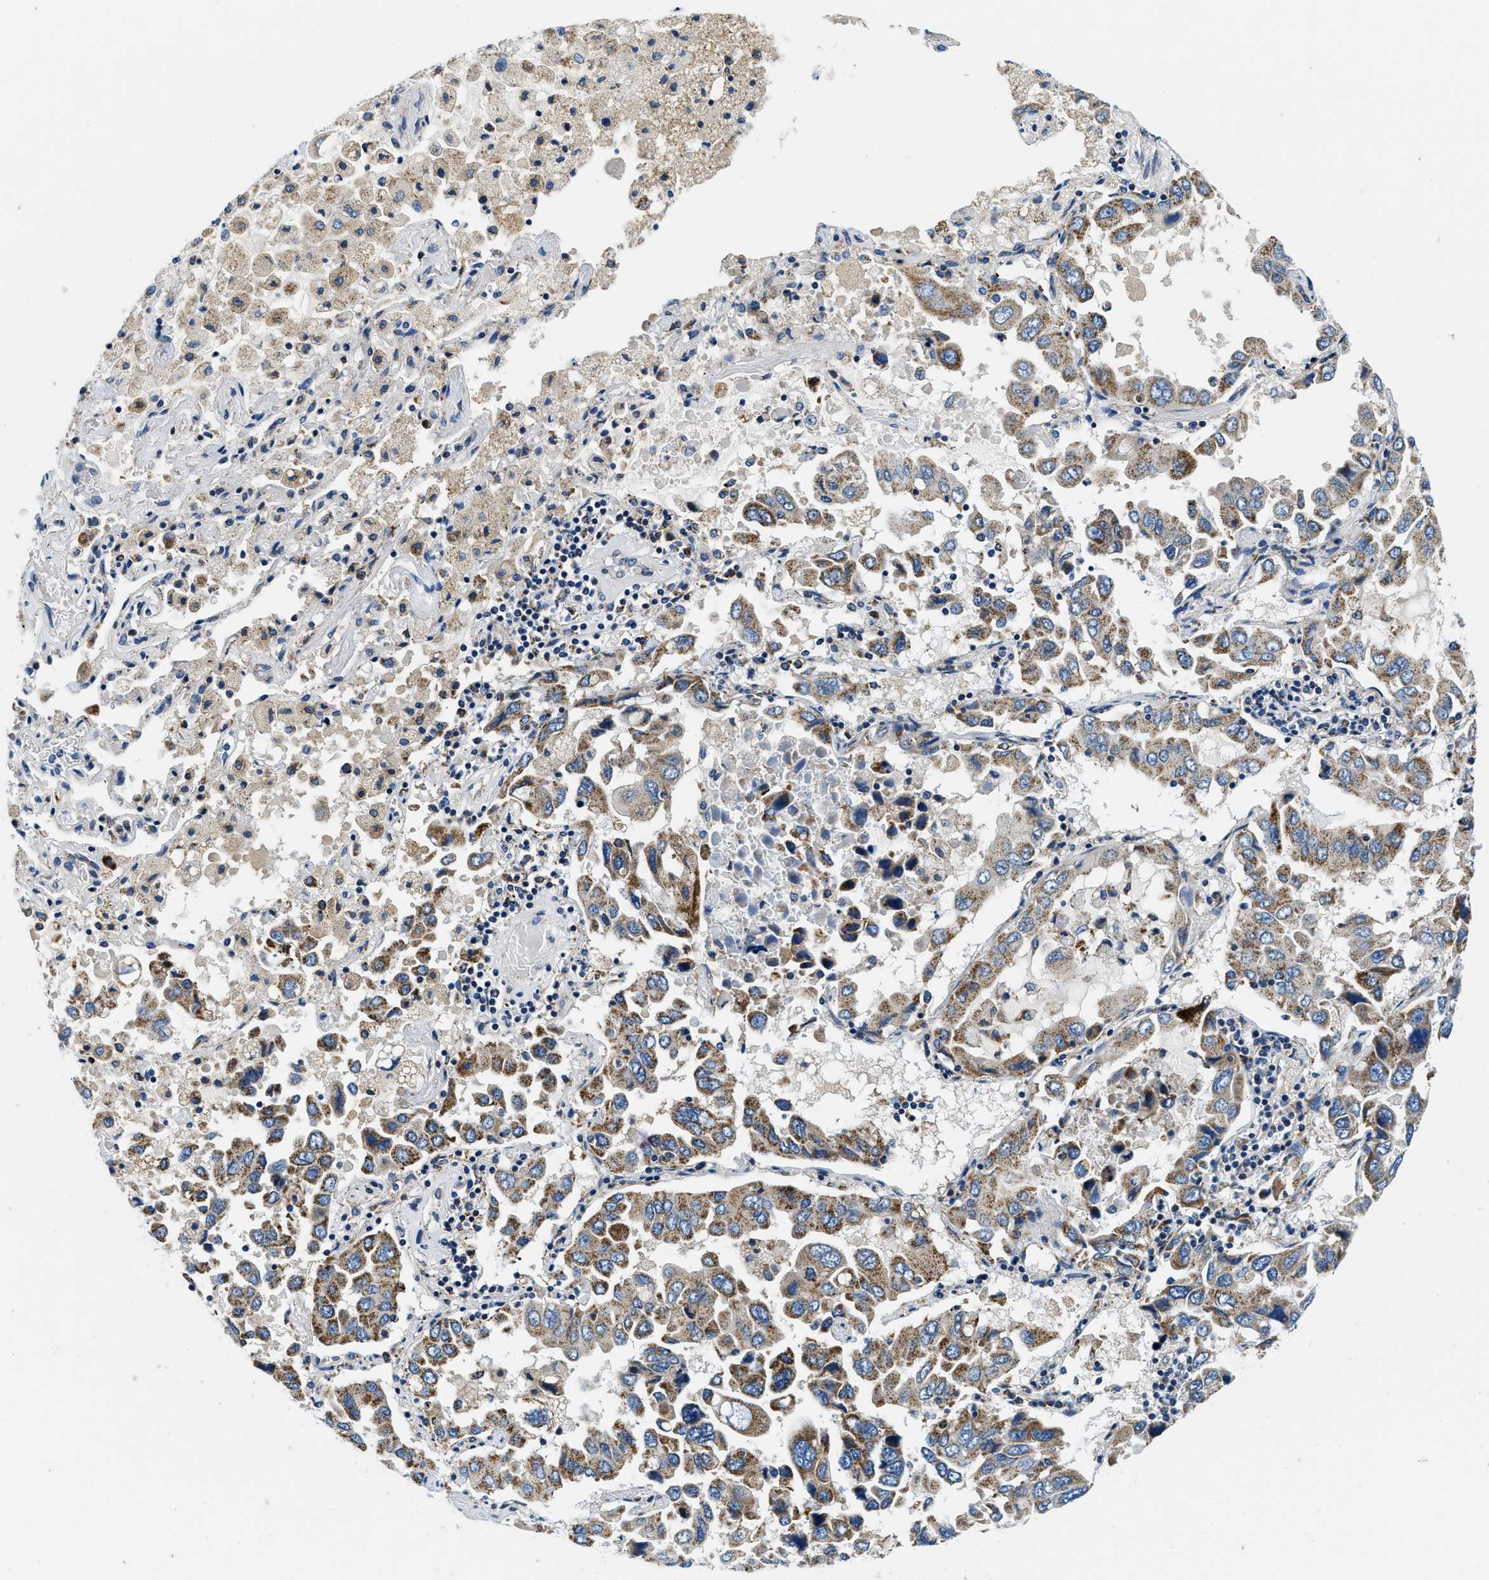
{"staining": {"intensity": "moderate", "quantity": ">75%", "location": "cytoplasmic/membranous"}, "tissue": "lung cancer", "cell_type": "Tumor cells", "image_type": "cancer", "snomed": [{"axis": "morphology", "description": "Adenocarcinoma, NOS"}, {"axis": "topography", "description": "Lung"}], "caption": "Protein expression analysis of human lung cancer (adenocarcinoma) reveals moderate cytoplasmic/membranous positivity in approximately >75% of tumor cells. (DAB (3,3'-diaminobenzidine) = brown stain, brightfield microscopy at high magnification).", "gene": "SAMD4B", "patient": {"sex": "male", "age": 64}}